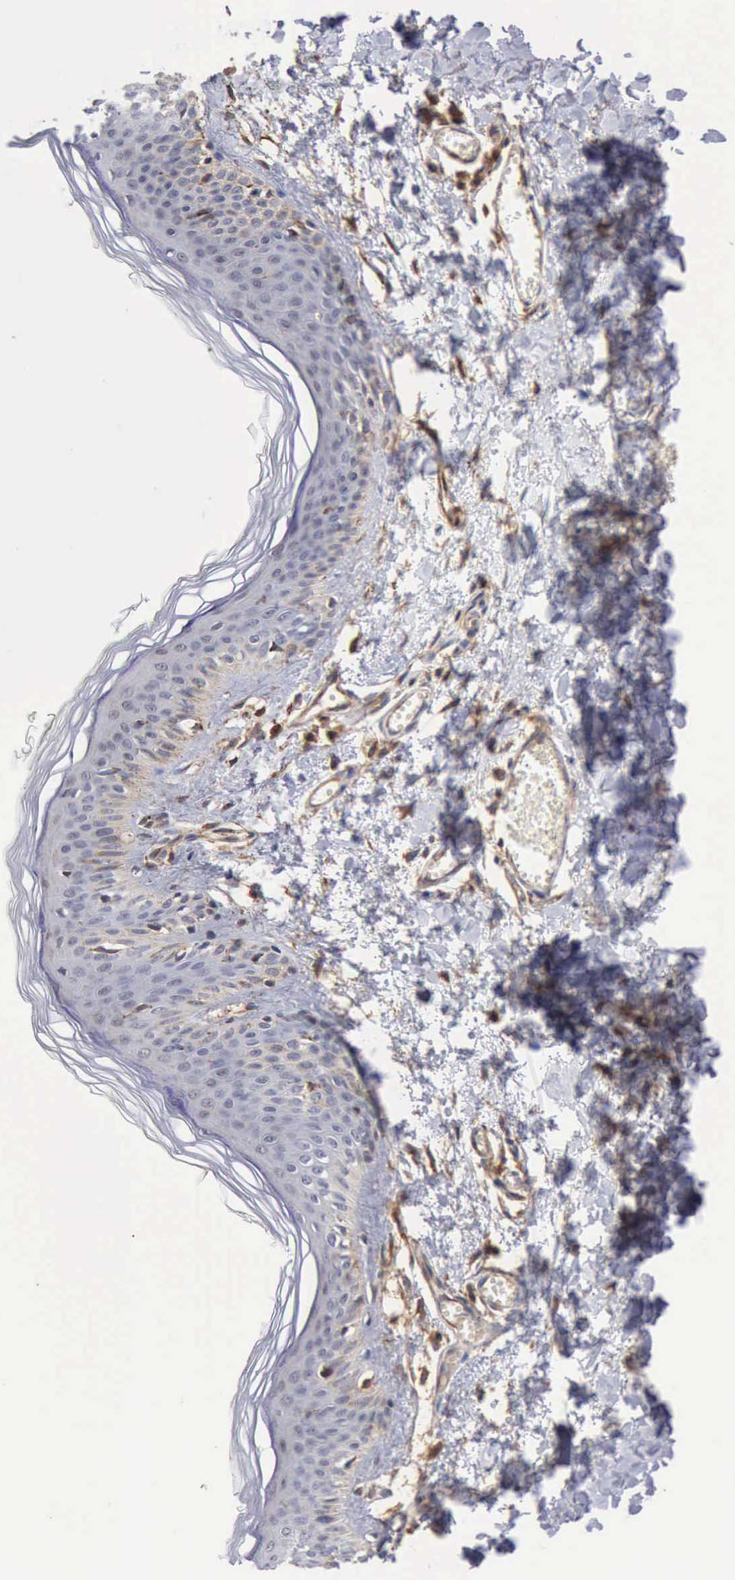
{"staining": {"intensity": "moderate", "quantity": ">75%", "location": "cytoplasmic/membranous"}, "tissue": "skin", "cell_type": "Fibroblasts", "image_type": "normal", "snomed": [{"axis": "morphology", "description": "Normal tissue, NOS"}, {"axis": "morphology", "description": "Sarcoma, NOS"}, {"axis": "topography", "description": "Skin"}, {"axis": "topography", "description": "Soft tissue"}], "caption": "The immunohistochemical stain shows moderate cytoplasmic/membranous expression in fibroblasts of benign skin.", "gene": "GPR101", "patient": {"sex": "female", "age": 51}}